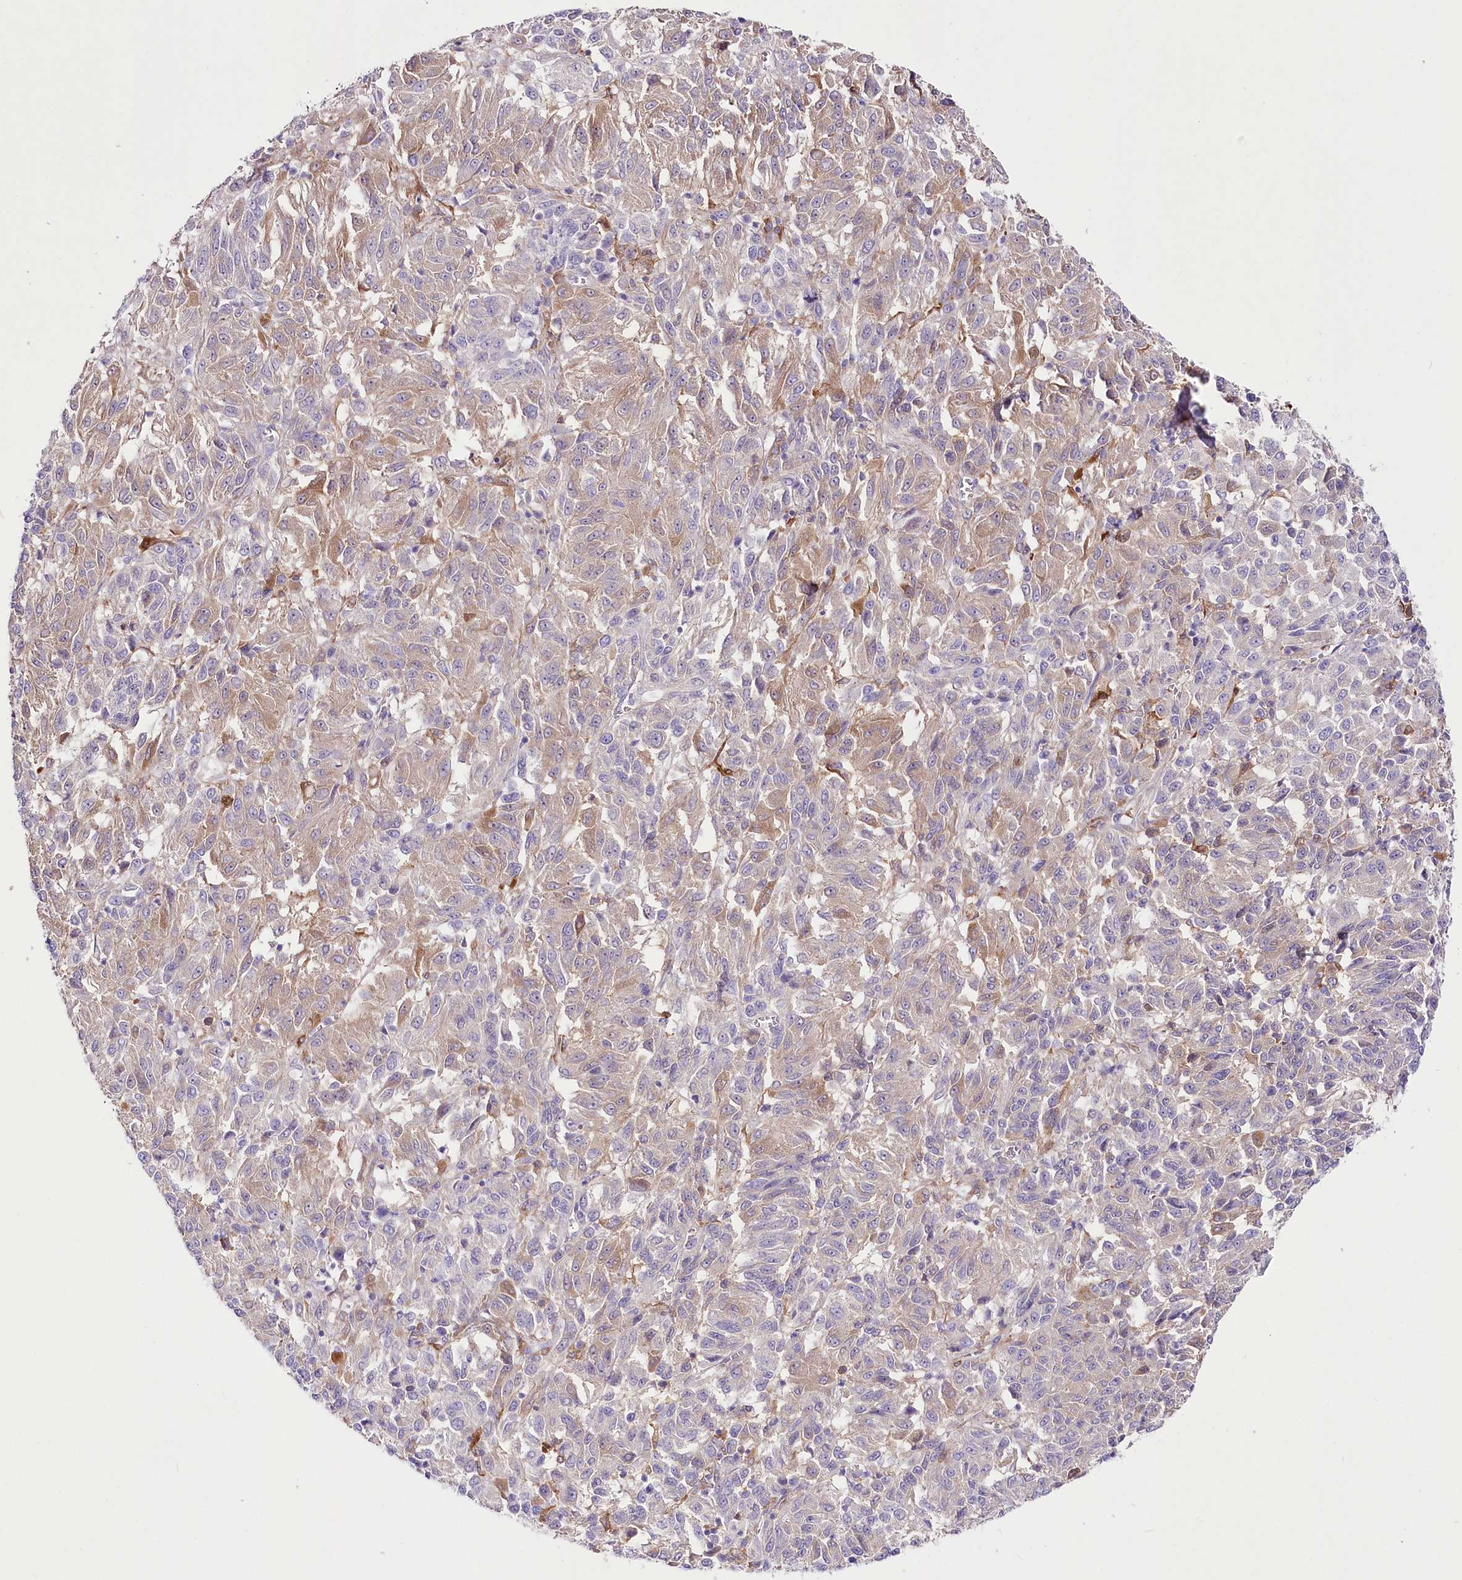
{"staining": {"intensity": "weak", "quantity": "25%-75%", "location": "cytoplasmic/membranous"}, "tissue": "melanoma", "cell_type": "Tumor cells", "image_type": "cancer", "snomed": [{"axis": "morphology", "description": "Malignant melanoma, Metastatic site"}, {"axis": "topography", "description": "Lung"}], "caption": "Melanoma stained with a brown dye displays weak cytoplasmic/membranous positive expression in approximately 25%-75% of tumor cells.", "gene": "DNAJC19", "patient": {"sex": "male", "age": 64}}